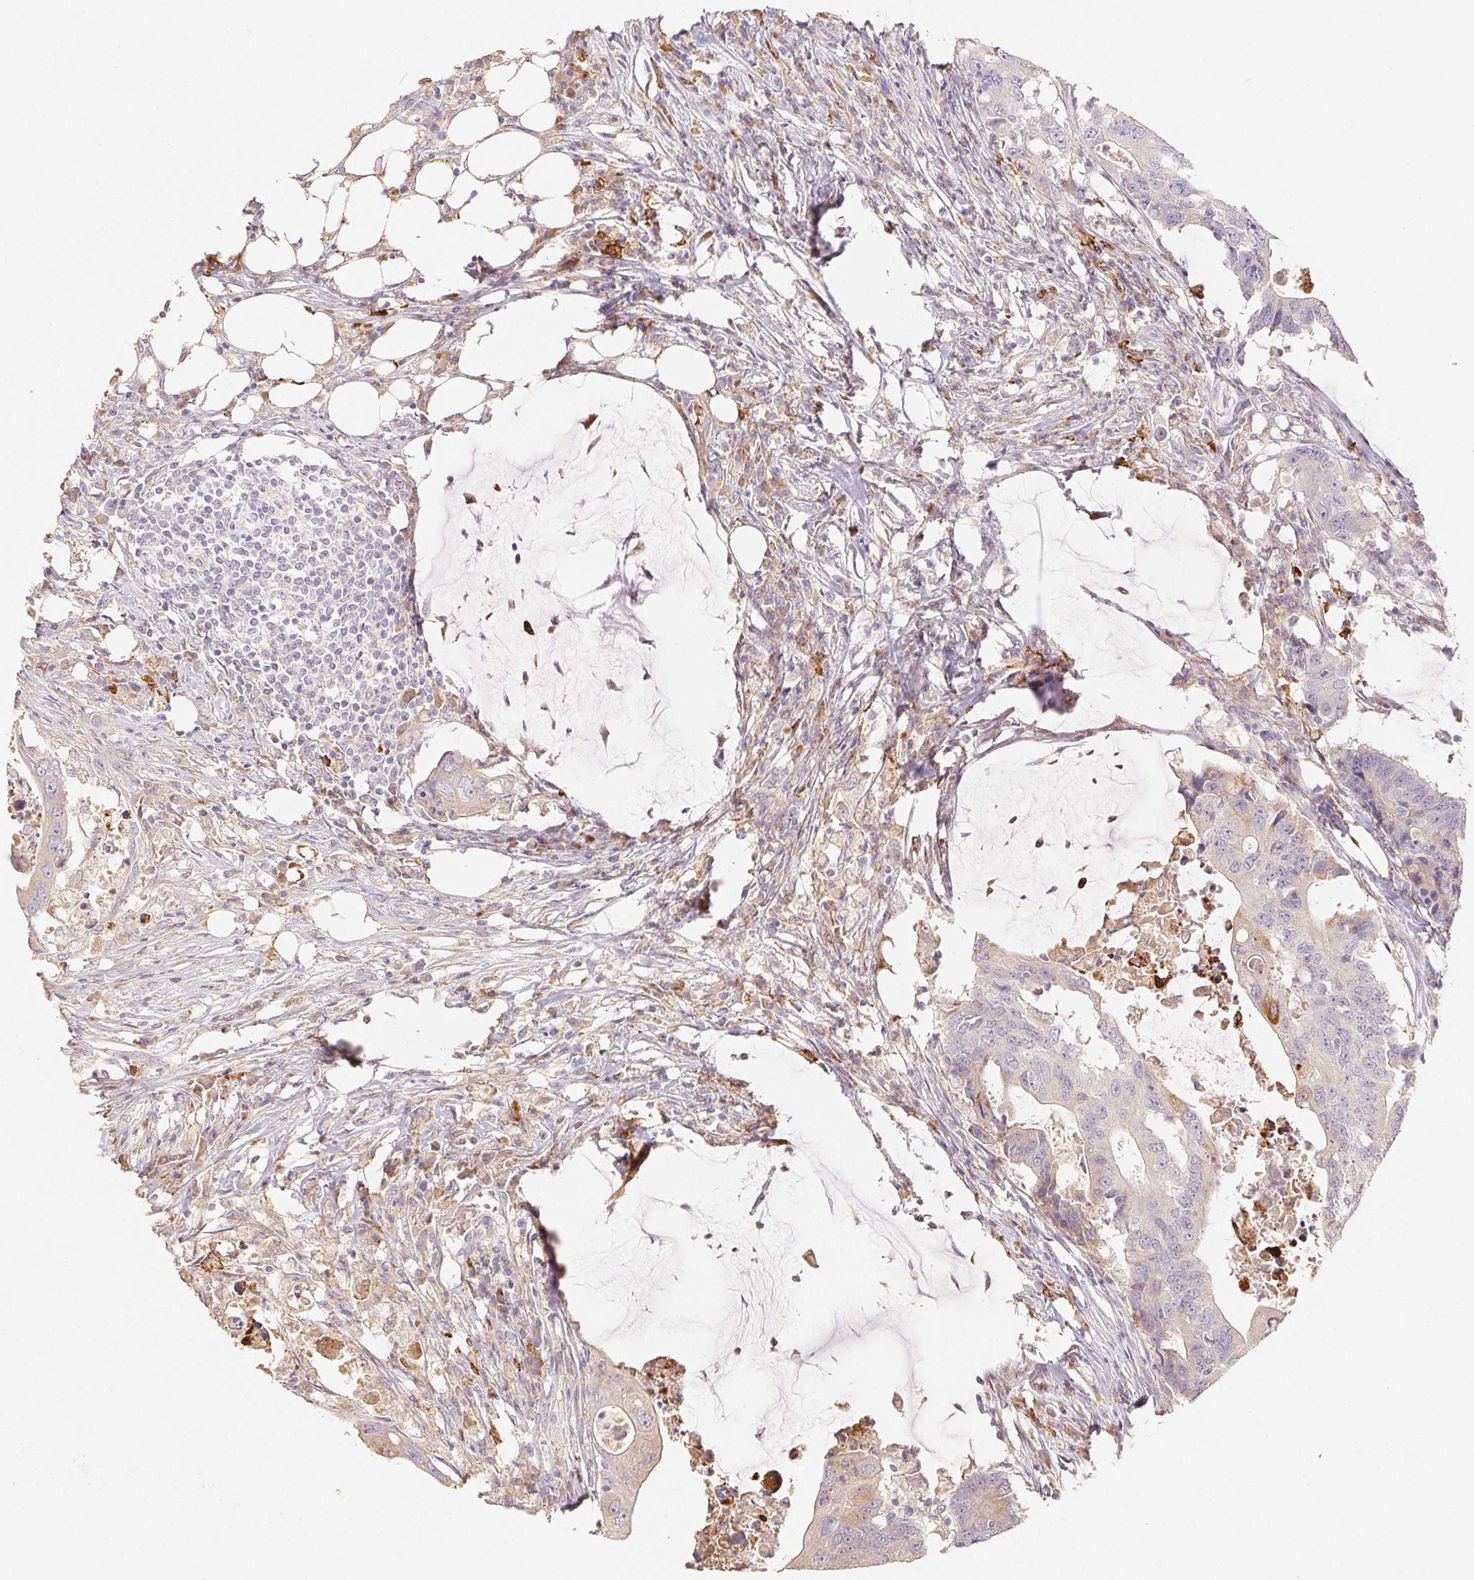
{"staining": {"intensity": "negative", "quantity": "none", "location": "none"}, "tissue": "colorectal cancer", "cell_type": "Tumor cells", "image_type": "cancer", "snomed": [{"axis": "morphology", "description": "Adenocarcinoma, NOS"}, {"axis": "topography", "description": "Colon"}], "caption": "Immunohistochemical staining of colorectal cancer (adenocarcinoma) shows no significant staining in tumor cells.", "gene": "ACVR1B", "patient": {"sex": "male", "age": 71}}